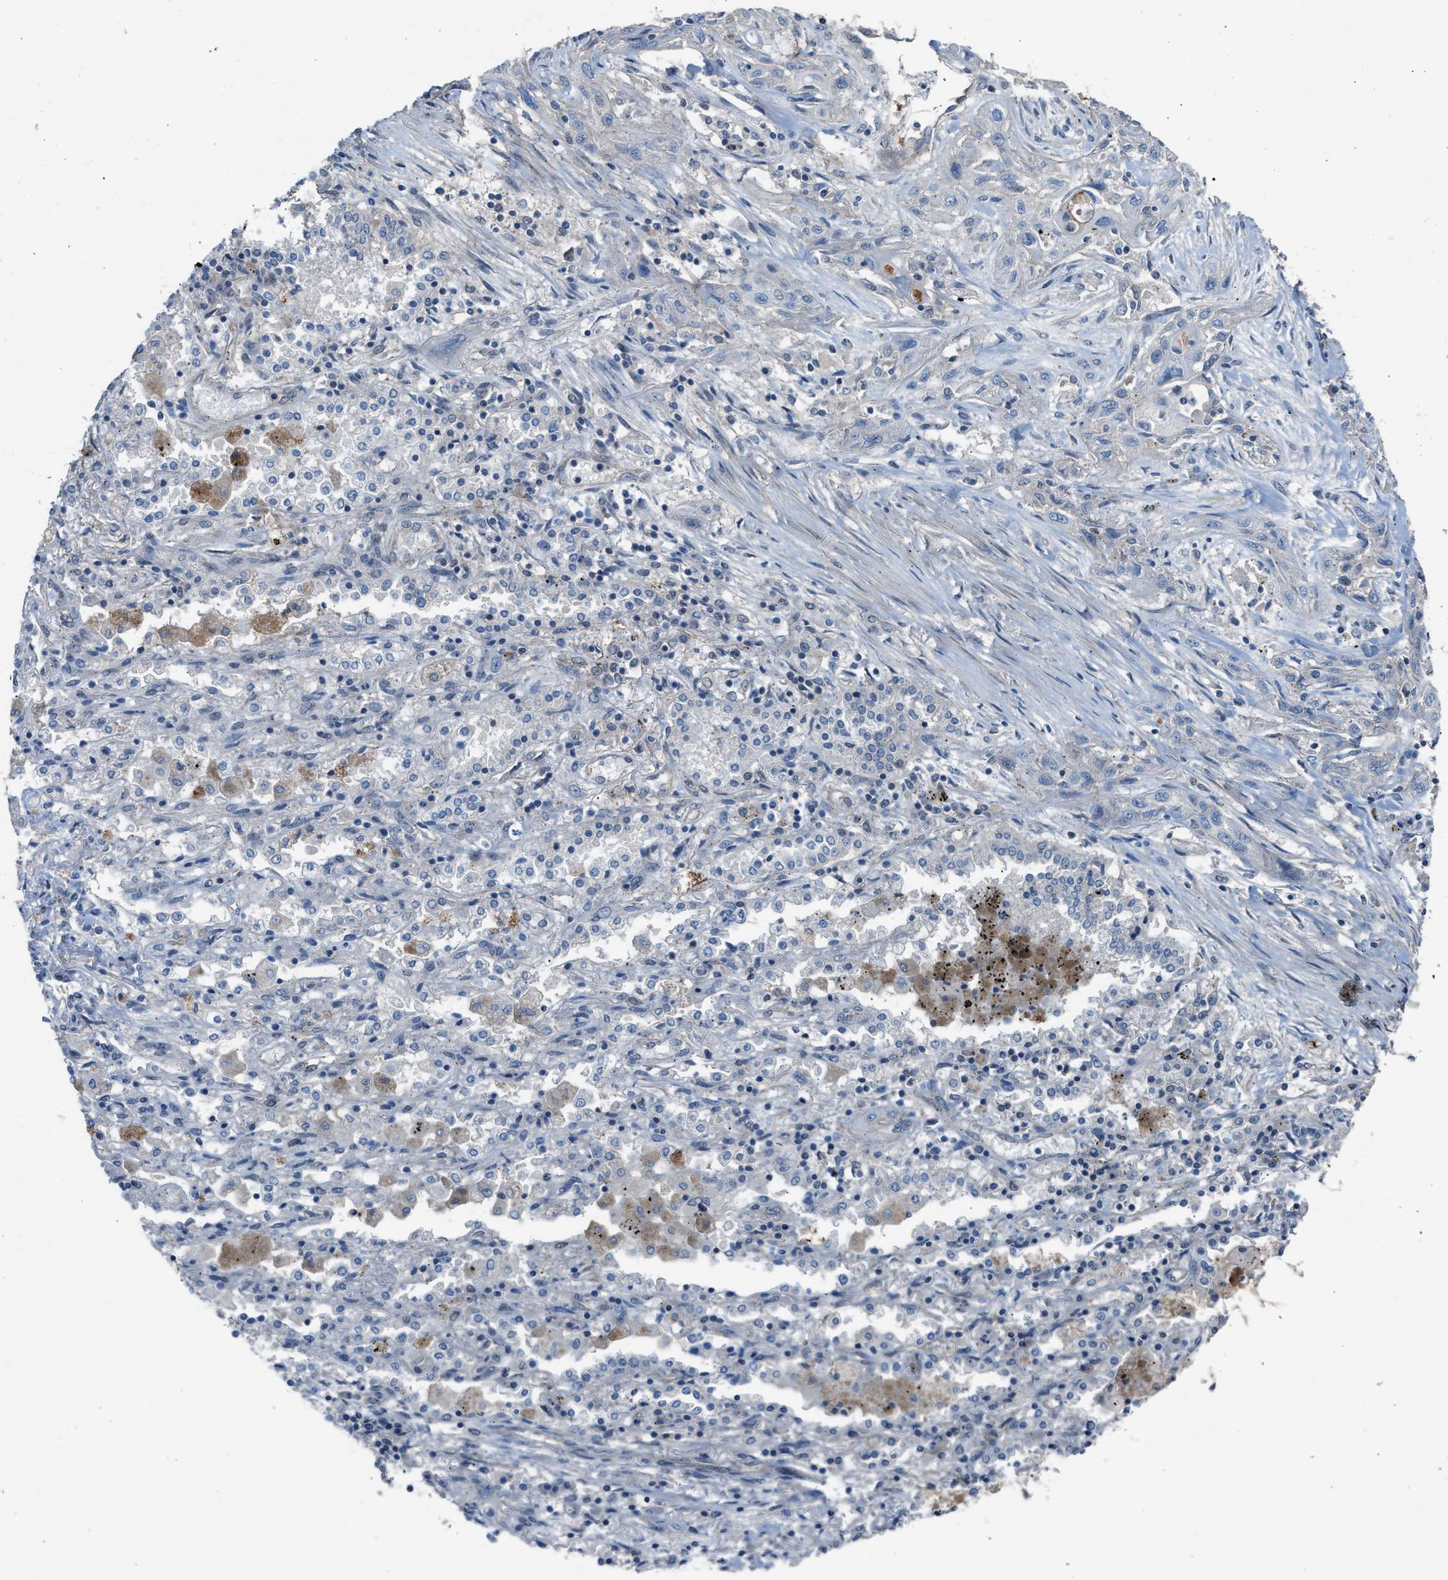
{"staining": {"intensity": "negative", "quantity": "none", "location": "none"}, "tissue": "lung cancer", "cell_type": "Tumor cells", "image_type": "cancer", "snomed": [{"axis": "morphology", "description": "Squamous cell carcinoma, NOS"}, {"axis": "topography", "description": "Lung"}], "caption": "An immunohistochemistry histopathology image of lung cancer is shown. There is no staining in tumor cells of lung cancer.", "gene": "CRTC1", "patient": {"sex": "female", "age": 47}}